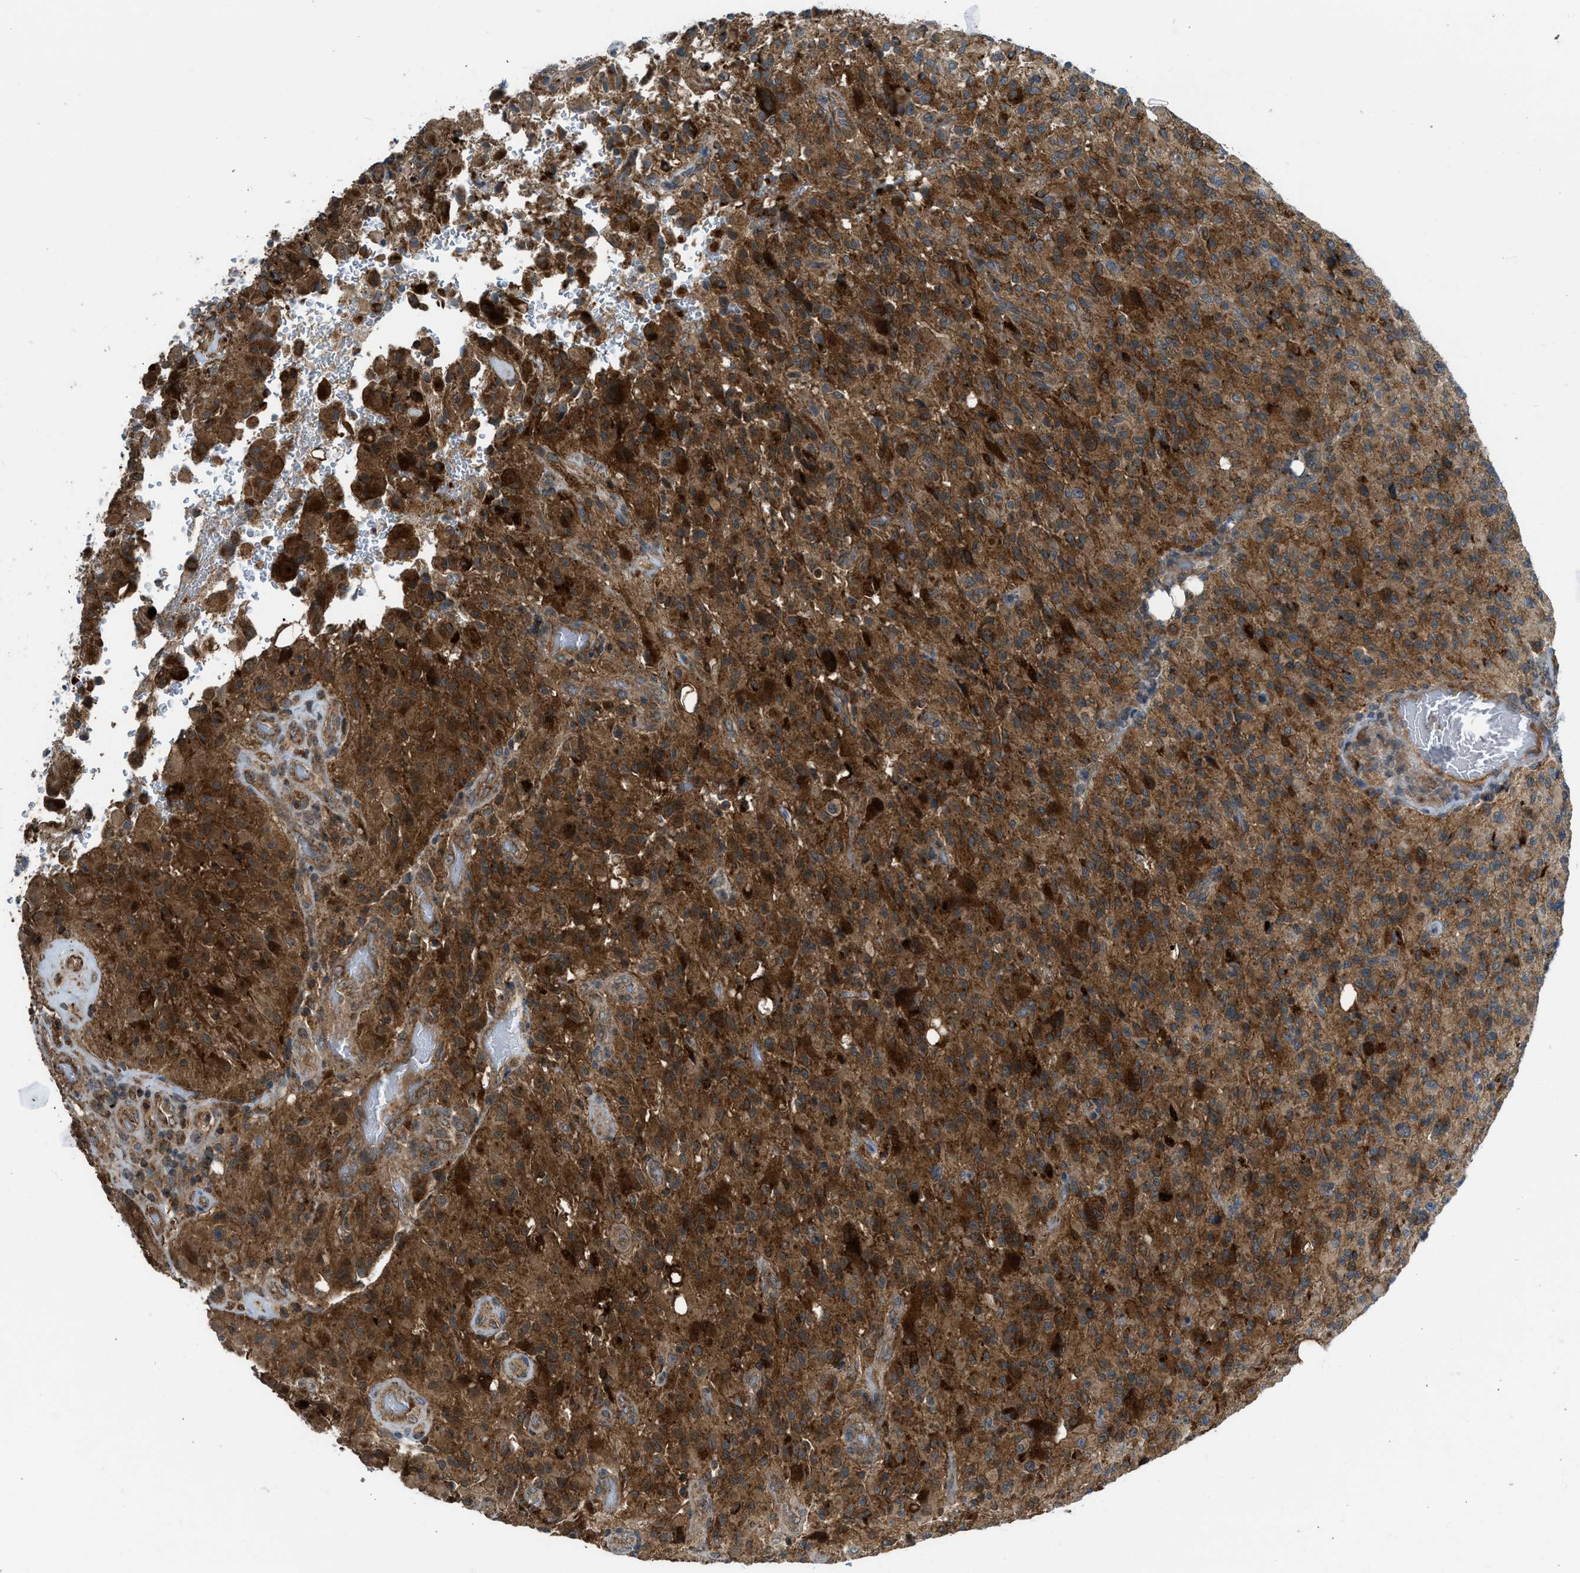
{"staining": {"intensity": "strong", "quantity": ">75%", "location": "cytoplasmic/membranous"}, "tissue": "glioma", "cell_type": "Tumor cells", "image_type": "cancer", "snomed": [{"axis": "morphology", "description": "Glioma, malignant, High grade"}, {"axis": "topography", "description": "Brain"}], "caption": "Human high-grade glioma (malignant) stained with a protein marker exhibits strong staining in tumor cells.", "gene": "SESN2", "patient": {"sex": "male", "age": 71}}